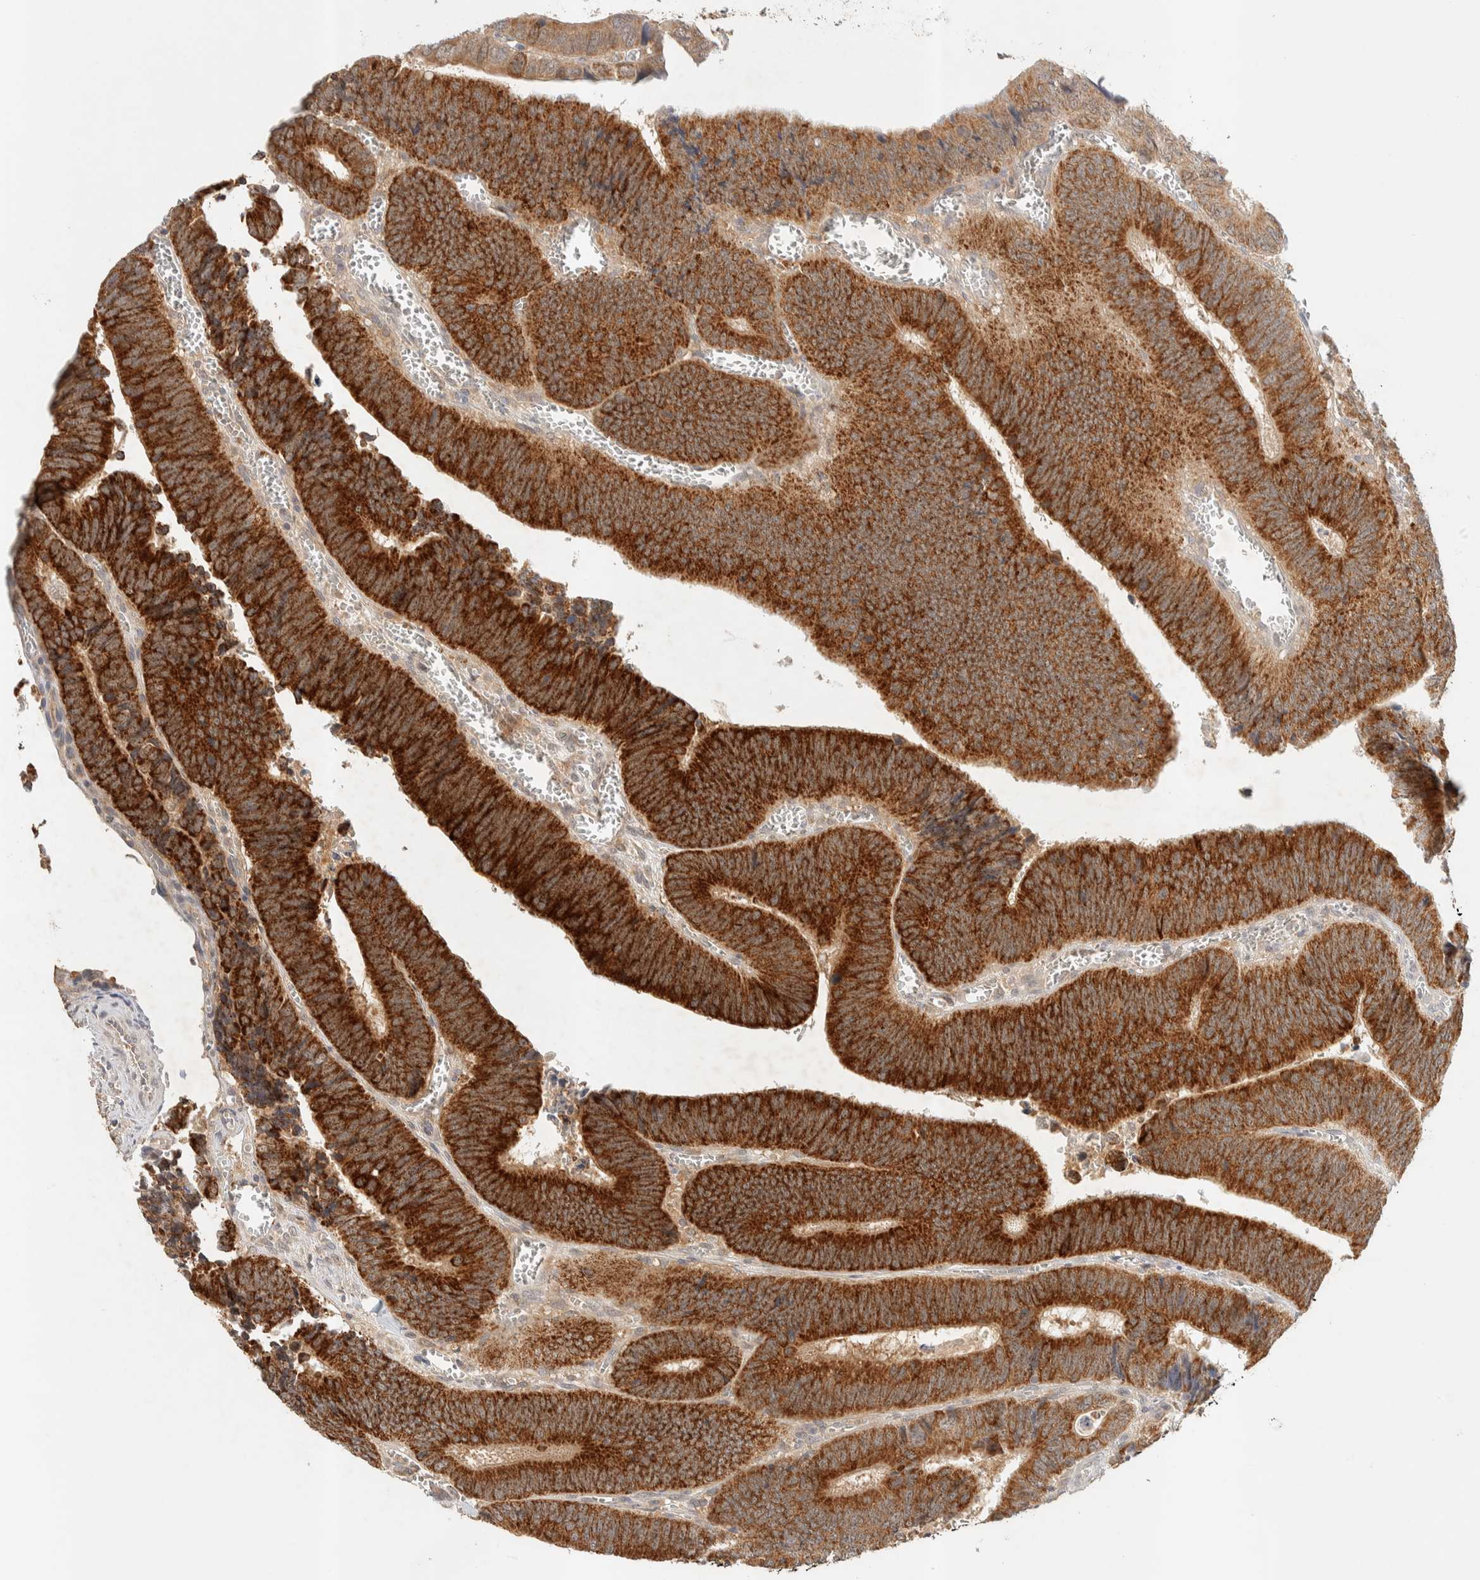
{"staining": {"intensity": "strong", "quantity": ">75%", "location": "cytoplasmic/membranous"}, "tissue": "colorectal cancer", "cell_type": "Tumor cells", "image_type": "cancer", "snomed": [{"axis": "morphology", "description": "Inflammation, NOS"}, {"axis": "morphology", "description": "Adenocarcinoma, NOS"}, {"axis": "topography", "description": "Colon"}], "caption": "About >75% of tumor cells in colorectal cancer reveal strong cytoplasmic/membranous protein expression as visualized by brown immunohistochemical staining.", "gene": "ITPA", "patient": {"sex": "male", "age": 72}}